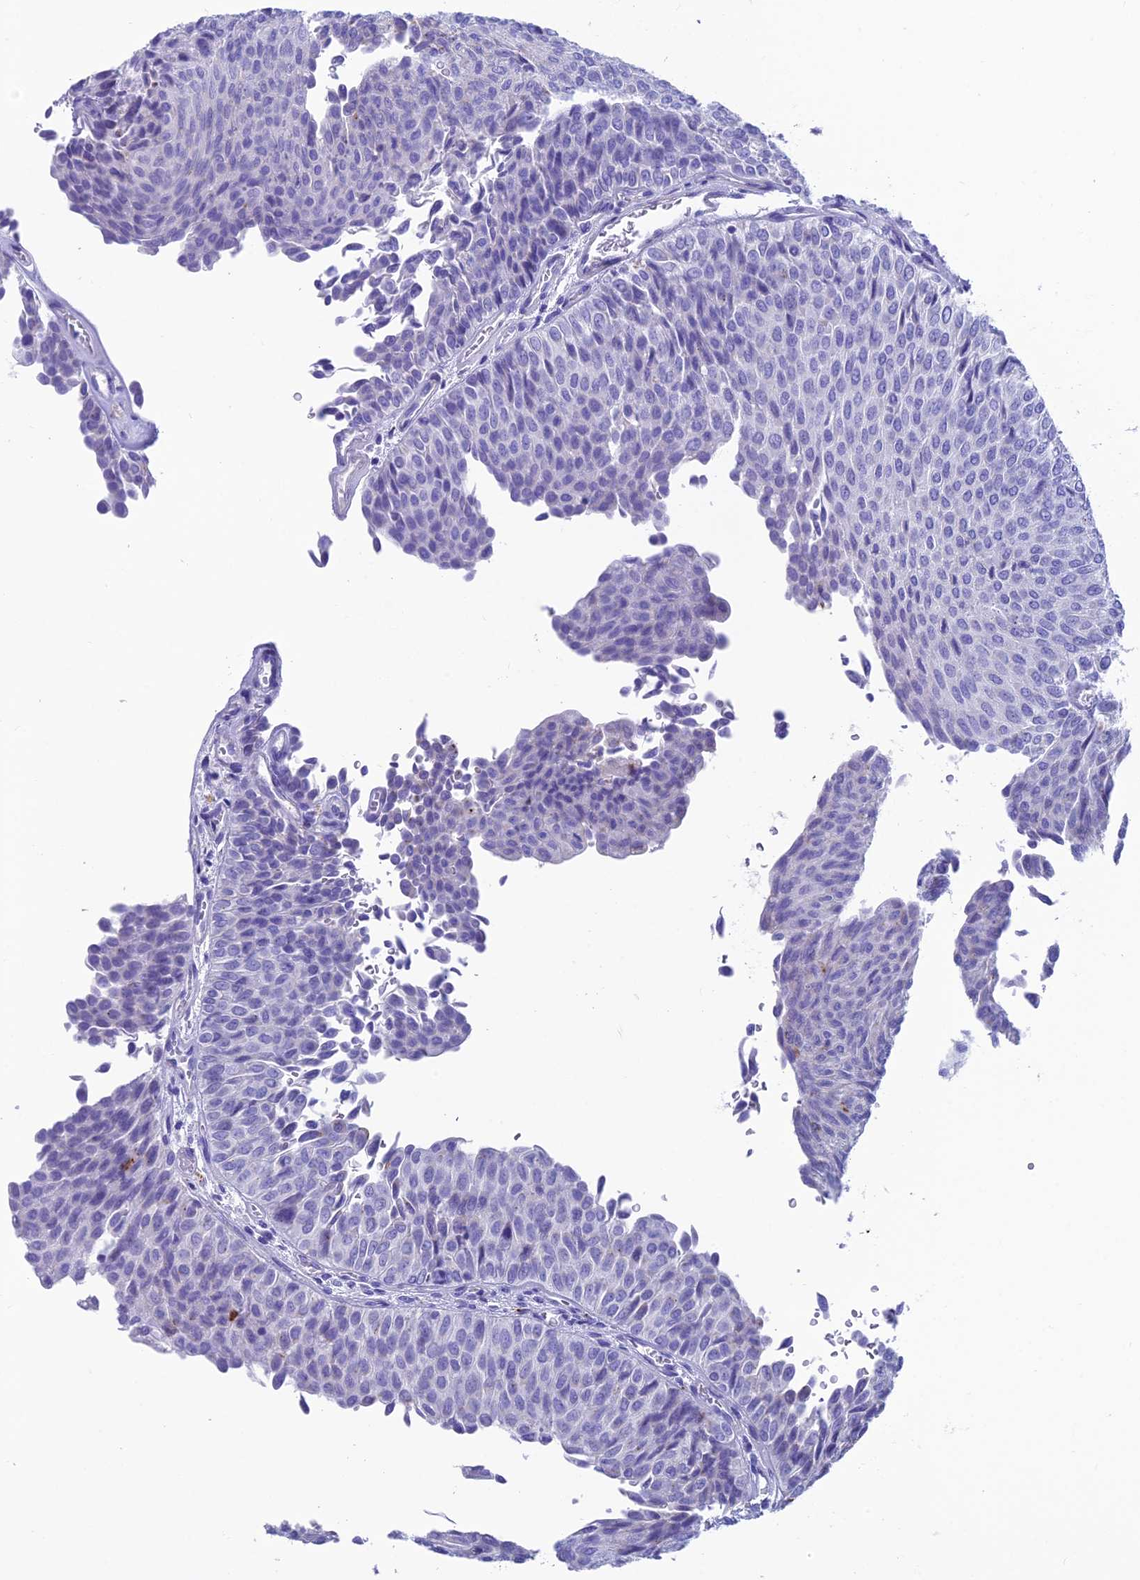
{"staining": {"intensity": "negative", "quantity": "none", "location": "none"}, "tissue": "urothelial cancer", "cell_type": "Tumor cells", "image_type": "cancer", "snomed": [{"axis": "morphology", "description": "Urothelial carcinoma, Low grade"}, {"axis": "topography", "description": "Urinary bladder"}], "caption": "High power microscopy micrograph of an immunohistochemistry micrograph of urothelial carcinoma (low-grade), revealing no significant staining in tumor cells. The staining was performed using DAB (3,3'-diaminobenzidine) to visualize the protein expression in brown, while the nuclei were stained in blue with hematoxylin (Magnification: 20x).", "gene": "GNG11", "patient": {"sex": "male", "age": 78}}